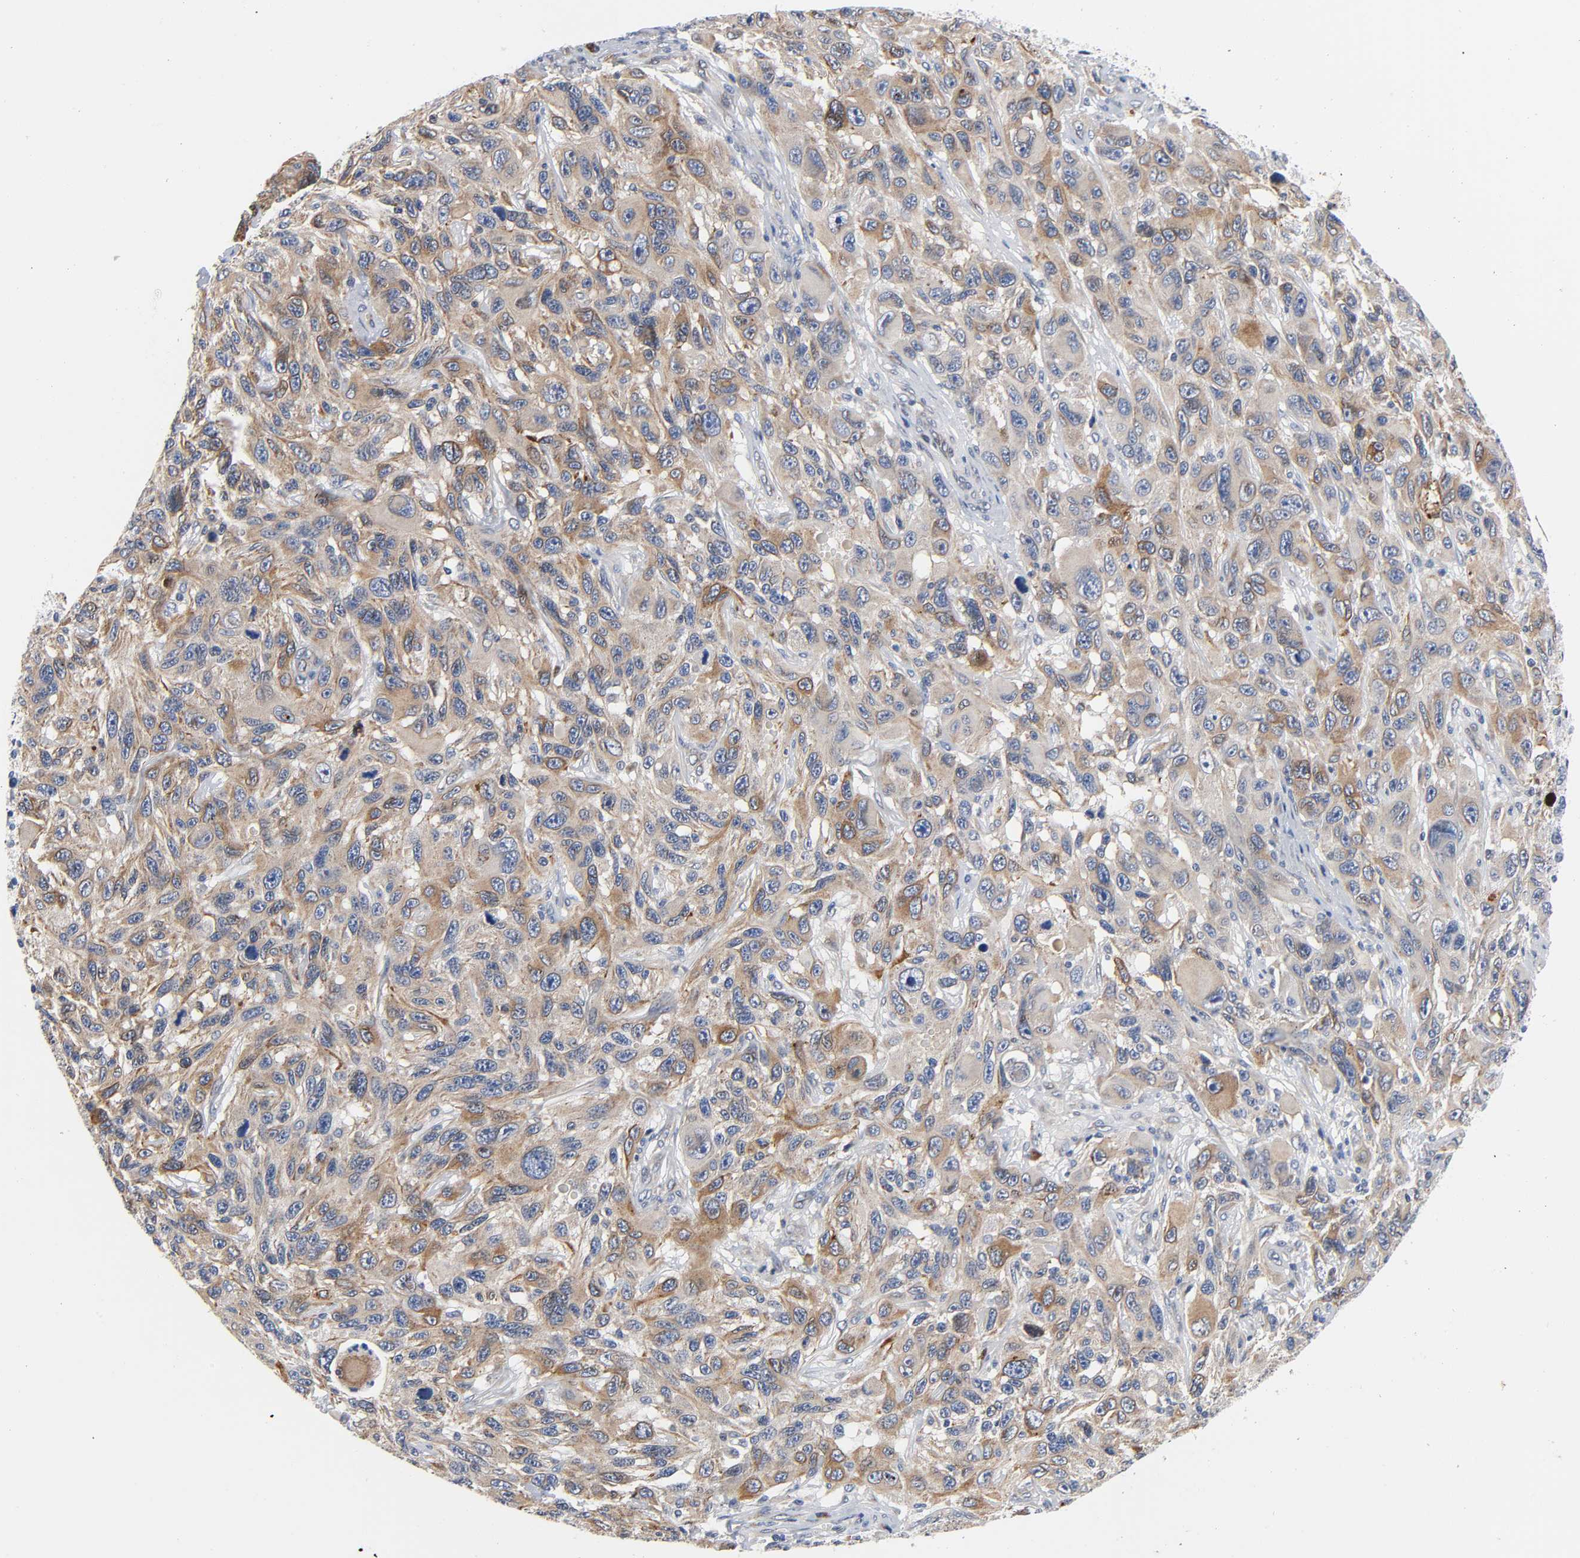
{"staining": {"intensity": "moderate", "quantity": "25%-75%", "location": "cytoplasmic/membranous"}, "tissue": "melanoma", "cell_type": "Tumor cells", "image_type": "cancer", "snomed": [{"axis": "morphology", "description": "Malignant melanoma, NOS"}, {"axis": "topography", "description": "Skin"}], "caption": "About 25%-75% of tumor cells in melanoma demonstrate moderate cytoplasmic/membranous protein positivity as visualized by brown immunohistochemical staining.", "gene": "ASB6", "patient": {"sex": "male", "age": 53}}